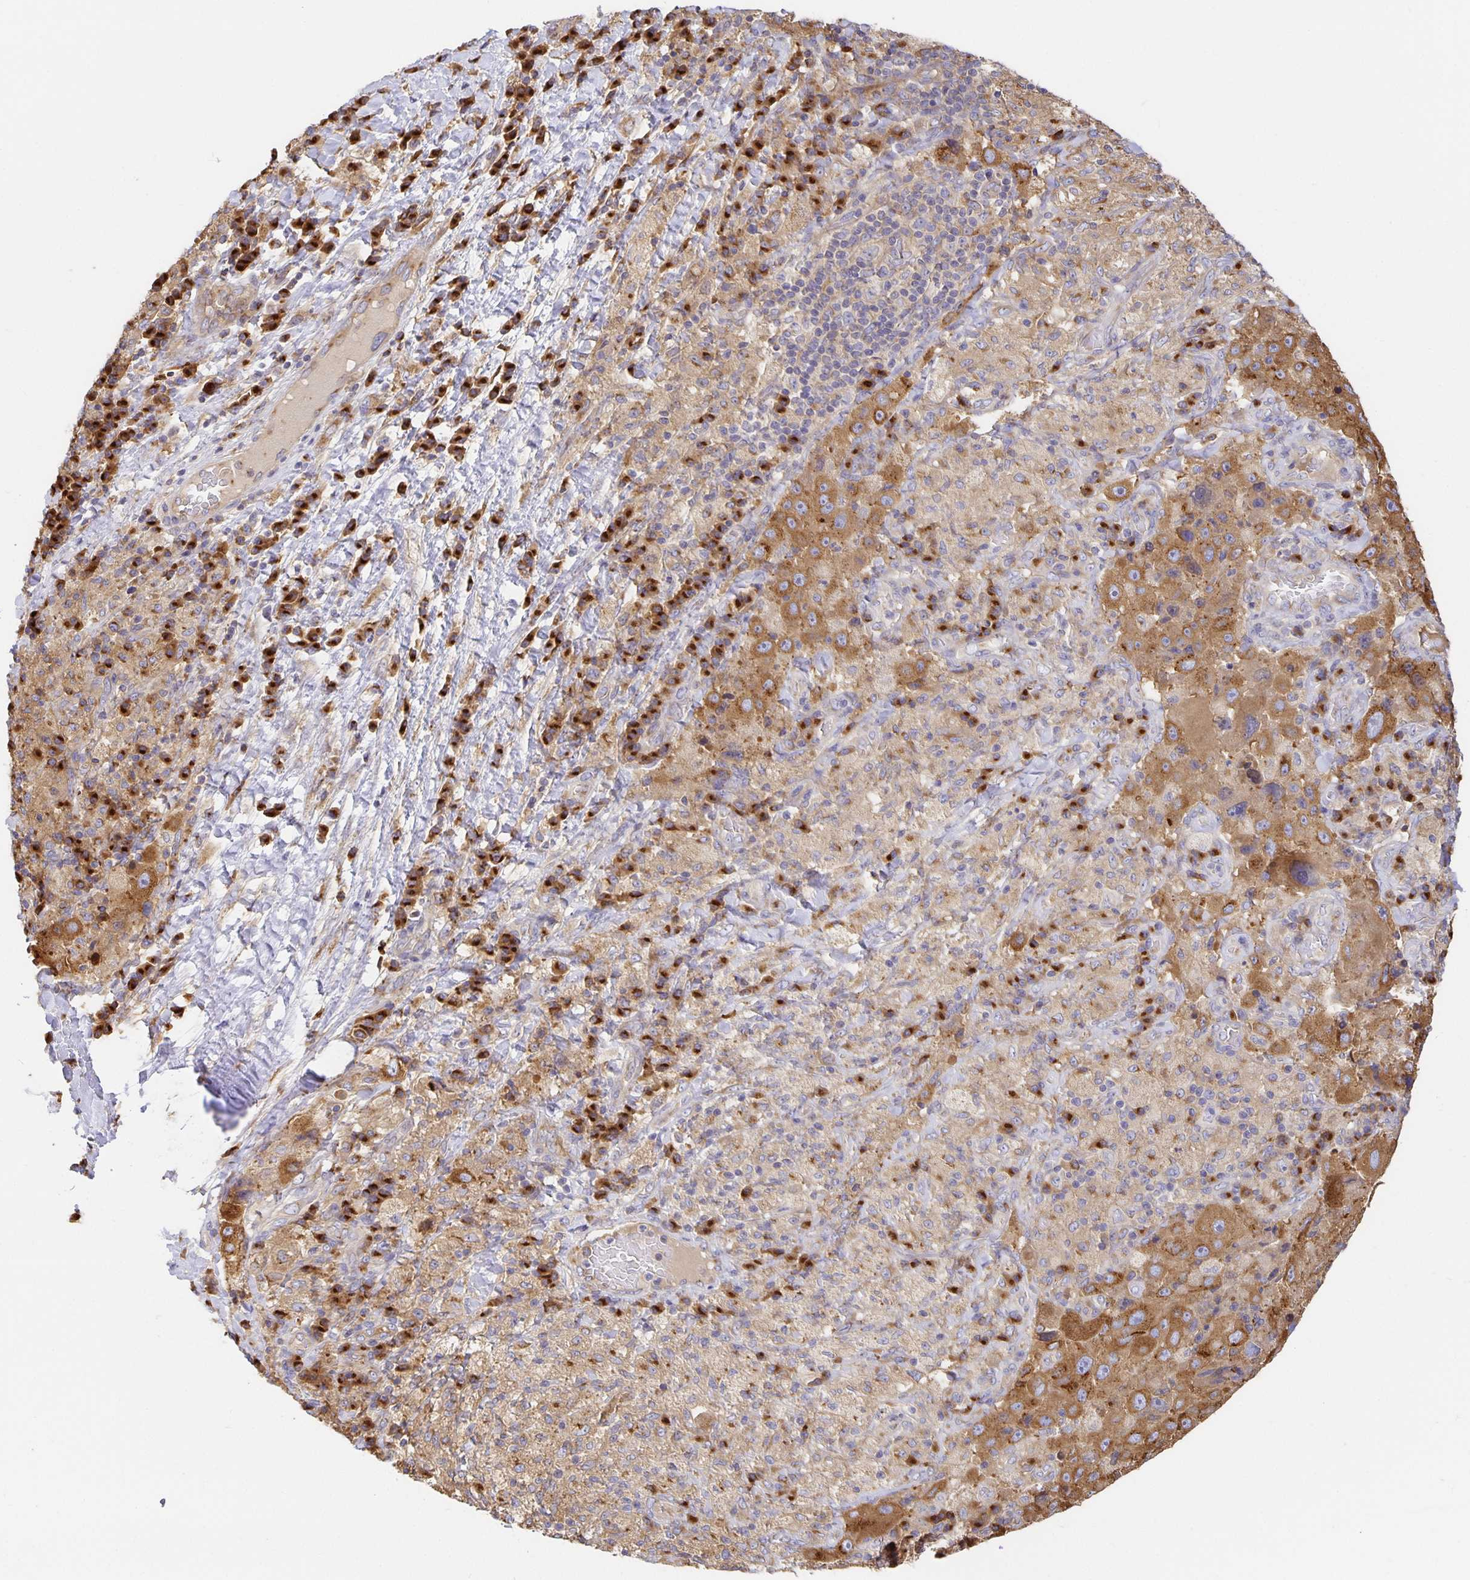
{"staining": {"intensity": "moderate", "quantity": ">75%", "location": "cytoplasmic/membranous"}, "tissue": "melanoma", "cell_type": "Tumor cells", "image_type": "cancer", "snomed": [{"axis": "morphology", "description": "Malignant melanoma, Metastatic site"}, {"axis": "topography", "description": "Lymph node"}], "caption": "Immunohistochemistry (IHC) staining of melanoma, which demonstrates medium levels of moderate cytoplasmic/membranous staining in about >75% of tumor cells indicating moderate cytoplasmic/membranous protein expression. The staining was performed using DAB (brown) for protein detection and nuclei were counterstained in hematoxylin (blue).", "gene": "USO1", "patient": {"sex": "male", "age": 62}}